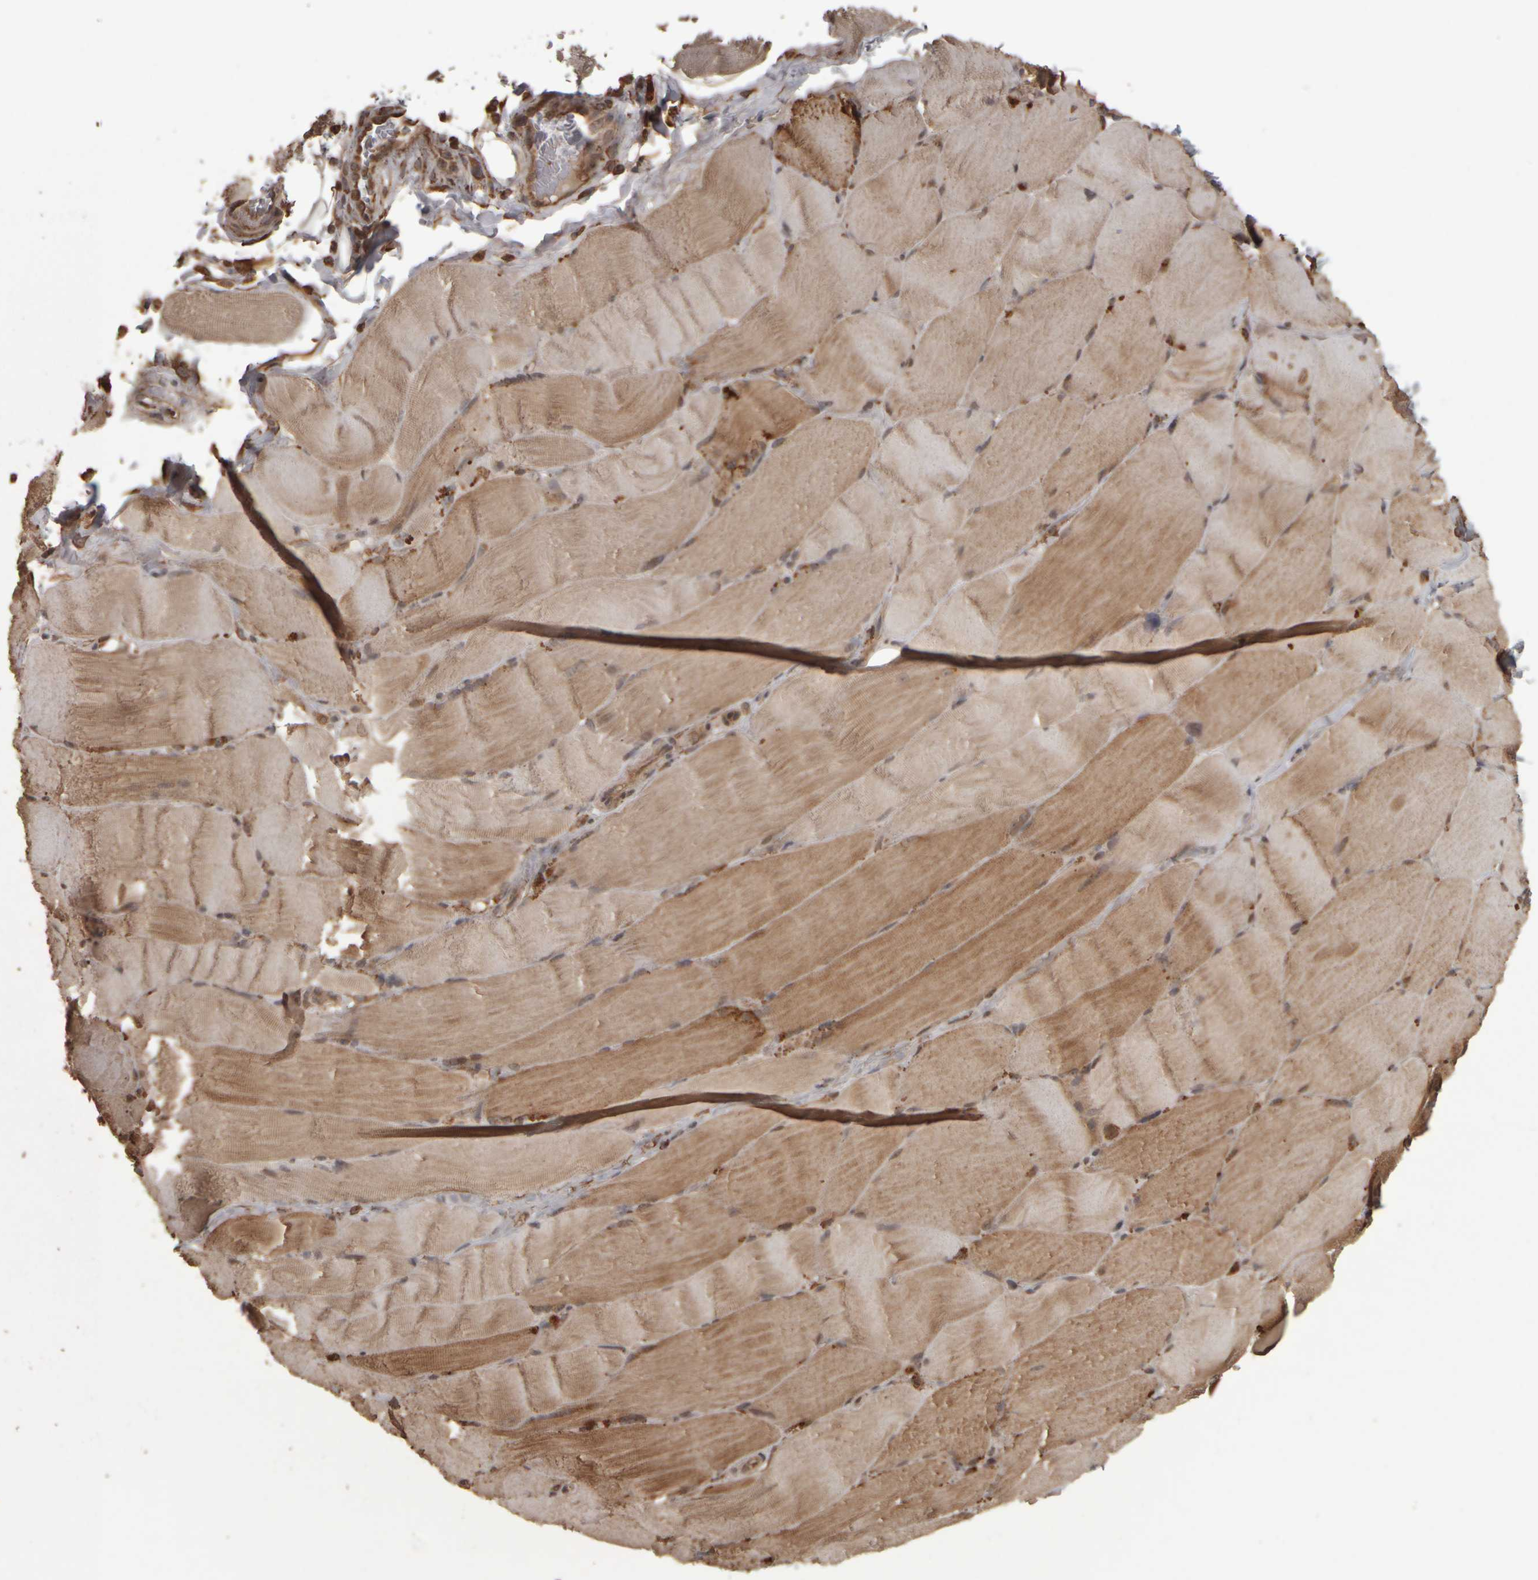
{"staining": {"intensity": "moderate", "quantity": ">75%", "location": "cytoplasmic/membranous"}, "tissue": "skeletal muscle", "cell_type": "Myocytes", "image_type": "normal", "snomed": [{"axis": "morphology", "description": "Normal tissue, NOS"}, {"axis": "topography", "description": "Skin"}, {"axis": "topography", "description": "Skeletal muscle"}], "caption": "A brown stain shows moderate cytoplasmic/membranous staining of a protein in myocytes of unremarkable human skeletal muscle.", "gene": "AGBL3", "patient": {"sex": "male", "age": 83}}